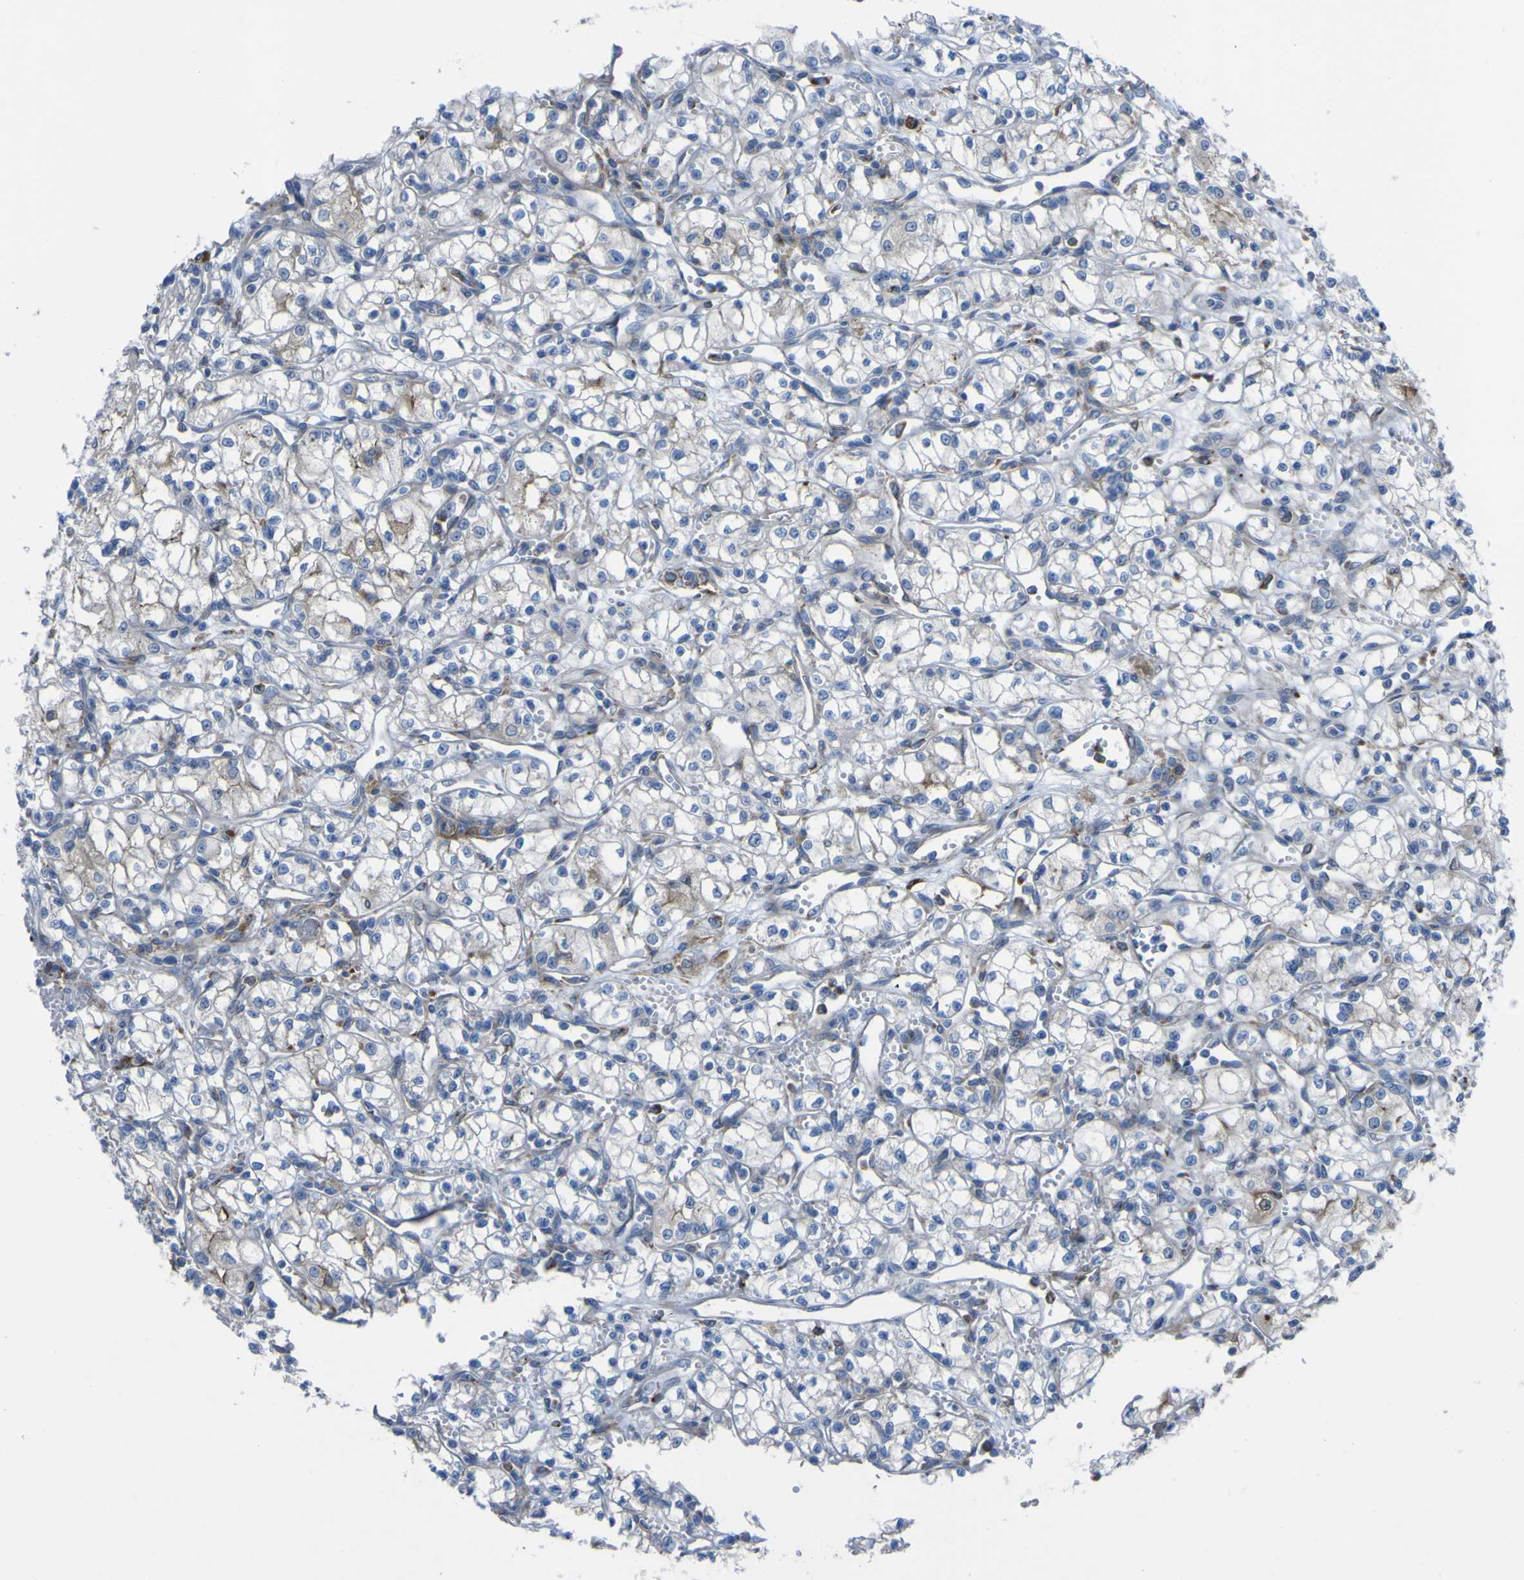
{"staining": {"intensity": "negative", "quantity": "none", "location": "none"}, "tissue": "renal cancer", "cell_type": "Tumor cells", "image_type": "cancer", "snomed": [{"axis": "morphology", "description": "Normal tissue, NOS"}, {"axis": "morphology", "description": "Adenocarcinoma, NOS"}, {"axis": "topography", "description": "Kidney"}], "caption": "Tumor cells are negative for brown protein staining in renal adenocarcinoma.", "gene": "CST3", "patient": {"sex": "male", "age": 59}}